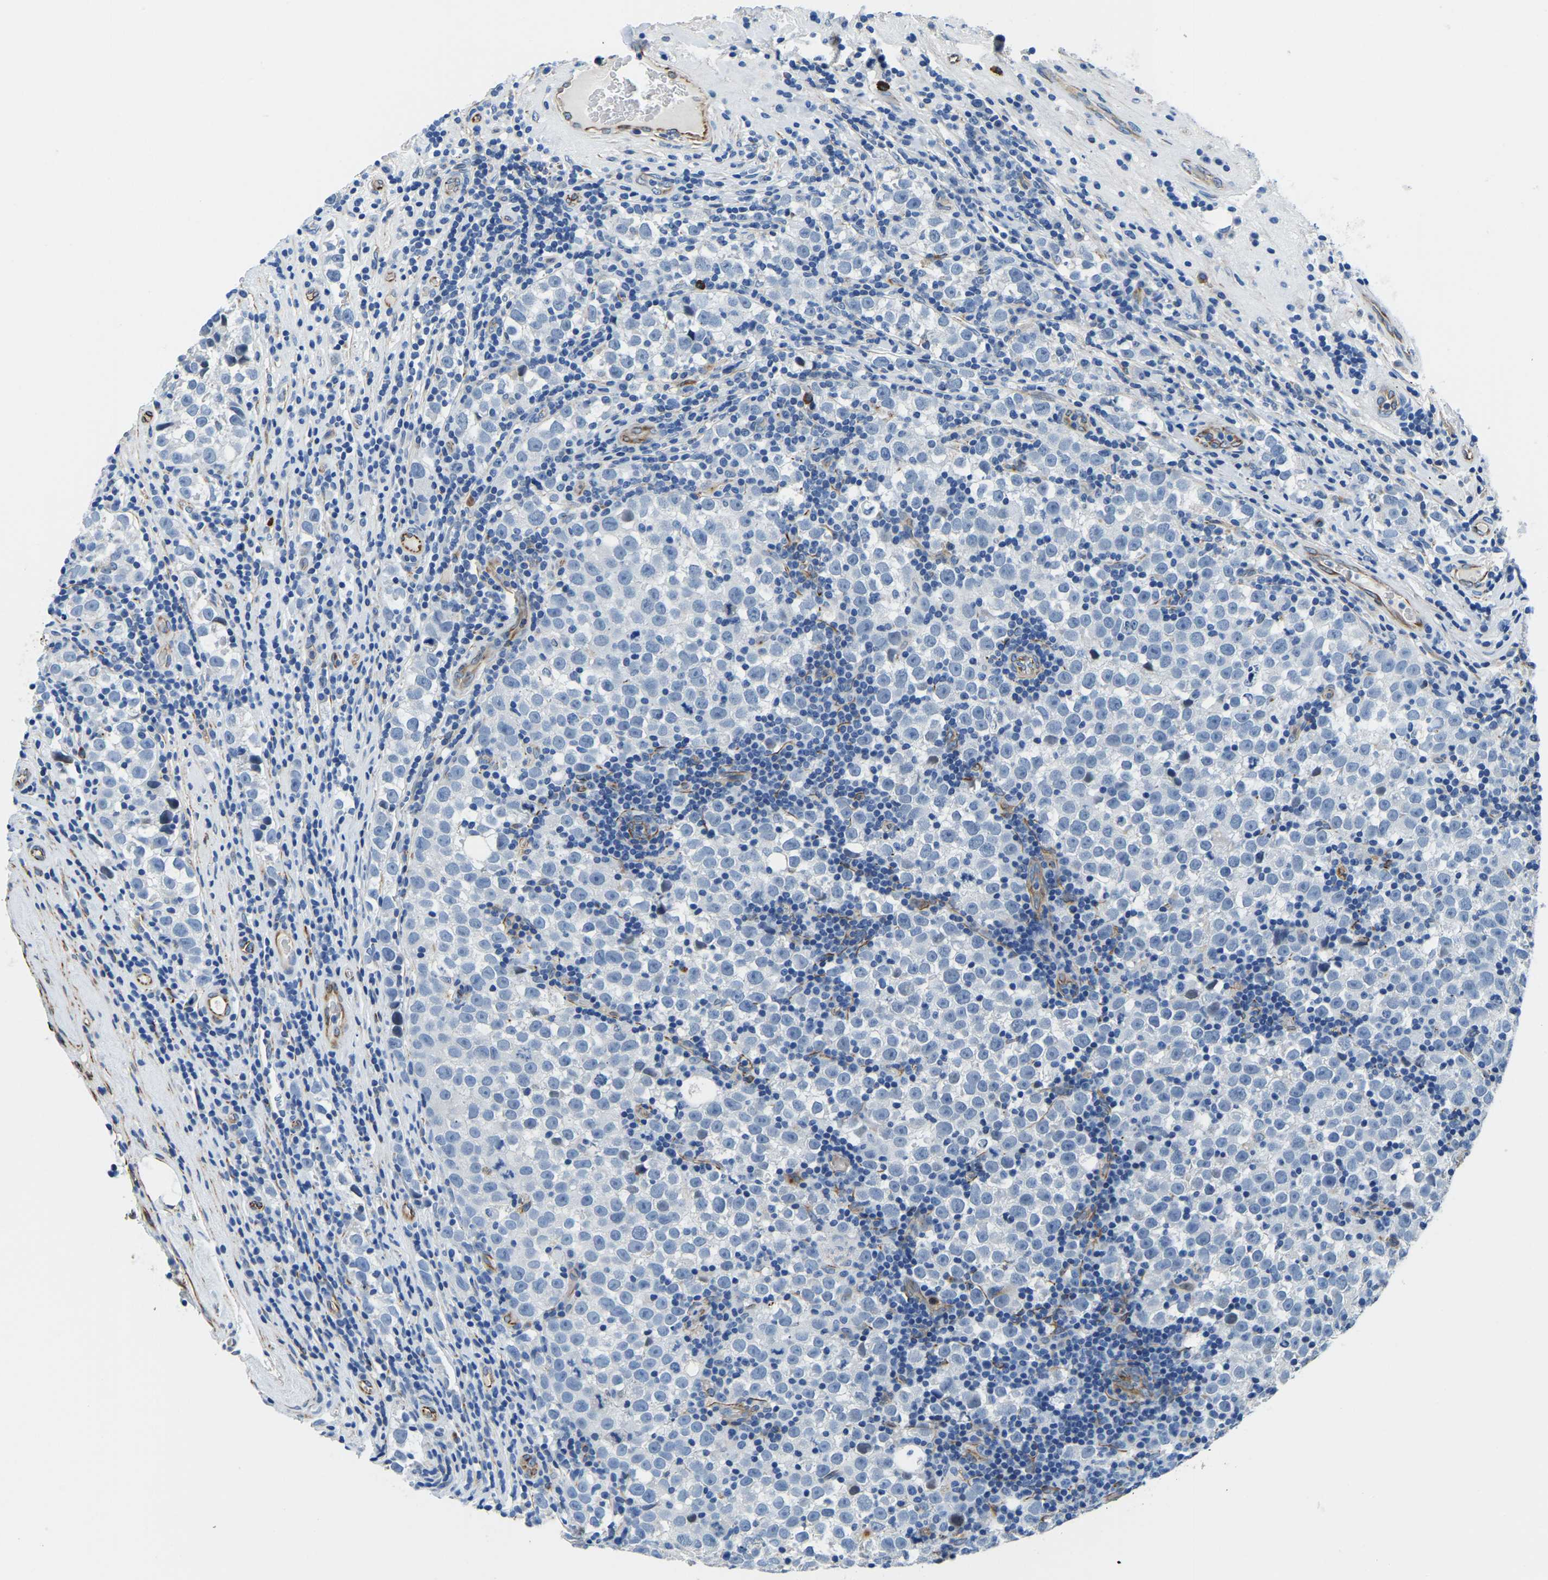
{"staining": {"intensity": "negative", "quantity": "none", "location": "none"}, "tissue": "testis cancer", "cell_type": "Tumor cells", "image_type": "cancer", "snomed": [{"axis": "morphology", "description": "Normal tissue, NOS"}, {"axis": "morphology", "description": "Seminoma, NOS"}, {"axis": "topography", "description": "Testis"}], "caption": "This photomicrograph is of testis cancer (seminoma) stained with immunohistochemistry (IHC) to label a protein in brown with the nuclei are counter-stained blue. There is no expression in tumor cells. (Stains: DAB (3,3'-diaminobenzidine) immunohistochemistry with hematoxylin counter stain, Microscopy: brightfield microscopy at high magnification).", "gene": "MS4A3", "patient": {"sex": "male", "age": 43}}